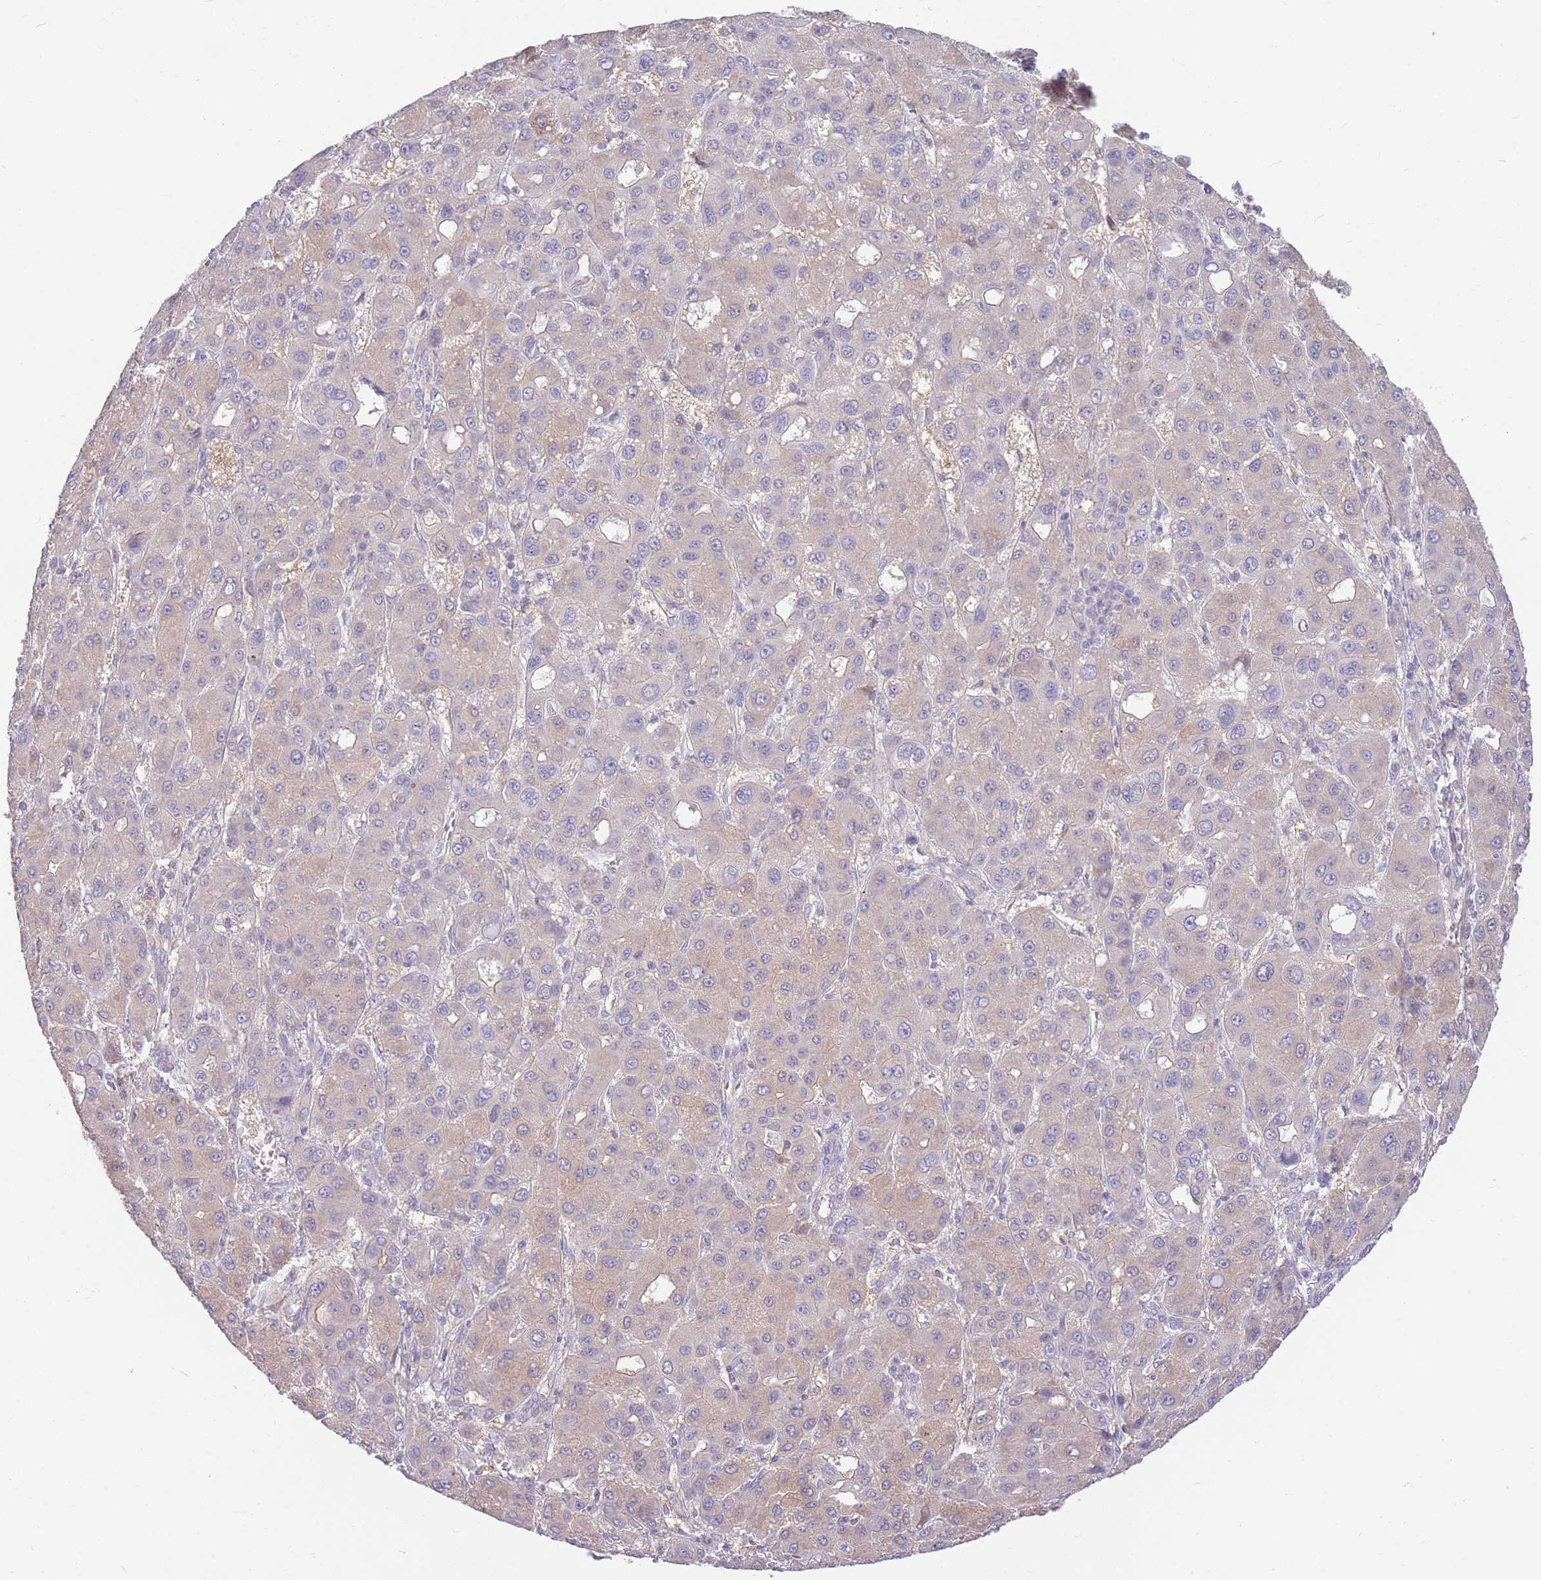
{"staining": {"intensity": "weak", "quantity": "<25%", "location": "cytoplasmic/membranous"}, "tissue": "liver cancer", "cell_type": "Tumor cells", "image_type": "cancer", "snomed": [{"axis": "morphology", "description": "Carcinoma, Hepatocellular, NOS"}, {"axis": "topography", "description": "Liver"}], "caption": "Immunohistochemistry histopathology image of liver hepatocellular carcinoma stained for a protein (brown), which reveals no positivity in tumor cells.", "gene": "OR5T1", "patient": {"sex": "male", "age": 55}}